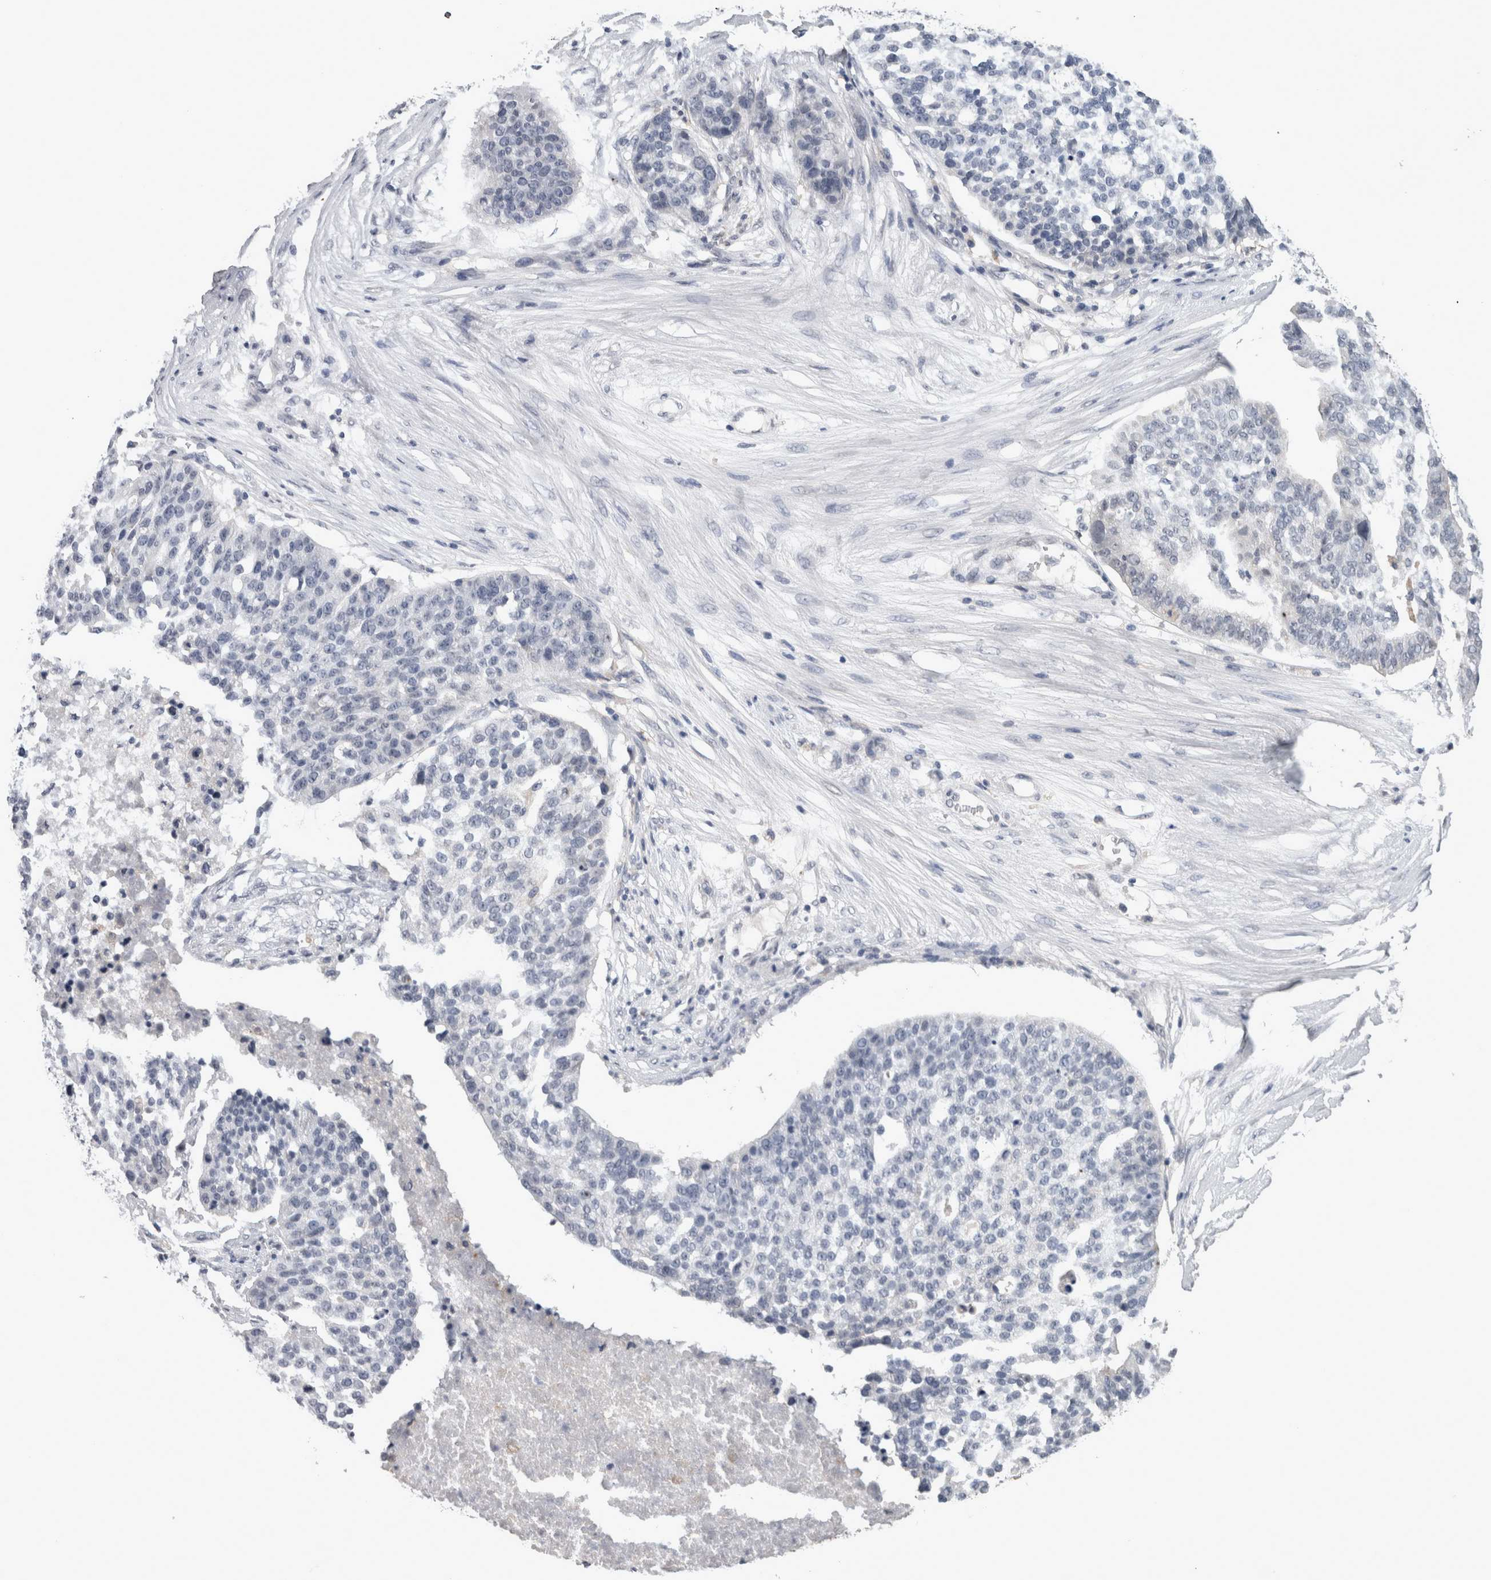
{"staining": {"intensity": "negative", "quantity": "none", "location": "none"}, "tissue": "ovarian cancer", "cell_type": "Tumor cells", "image_type": "cancer", "snomed": [{"axis": "morphology", "description": "Cystadenocarcinoma, serous, NOS"}, {"axis": "topography", "description": "Ovary"}], "caption": "Immunohistochemistry (IHC) histopathology image of ovarian serous cystadenocarcinoma stained for a protein (brown), which shows no staining in tumor cells.", "gene": "PAX5", "patient": {"sex": "female", "age": 59}}